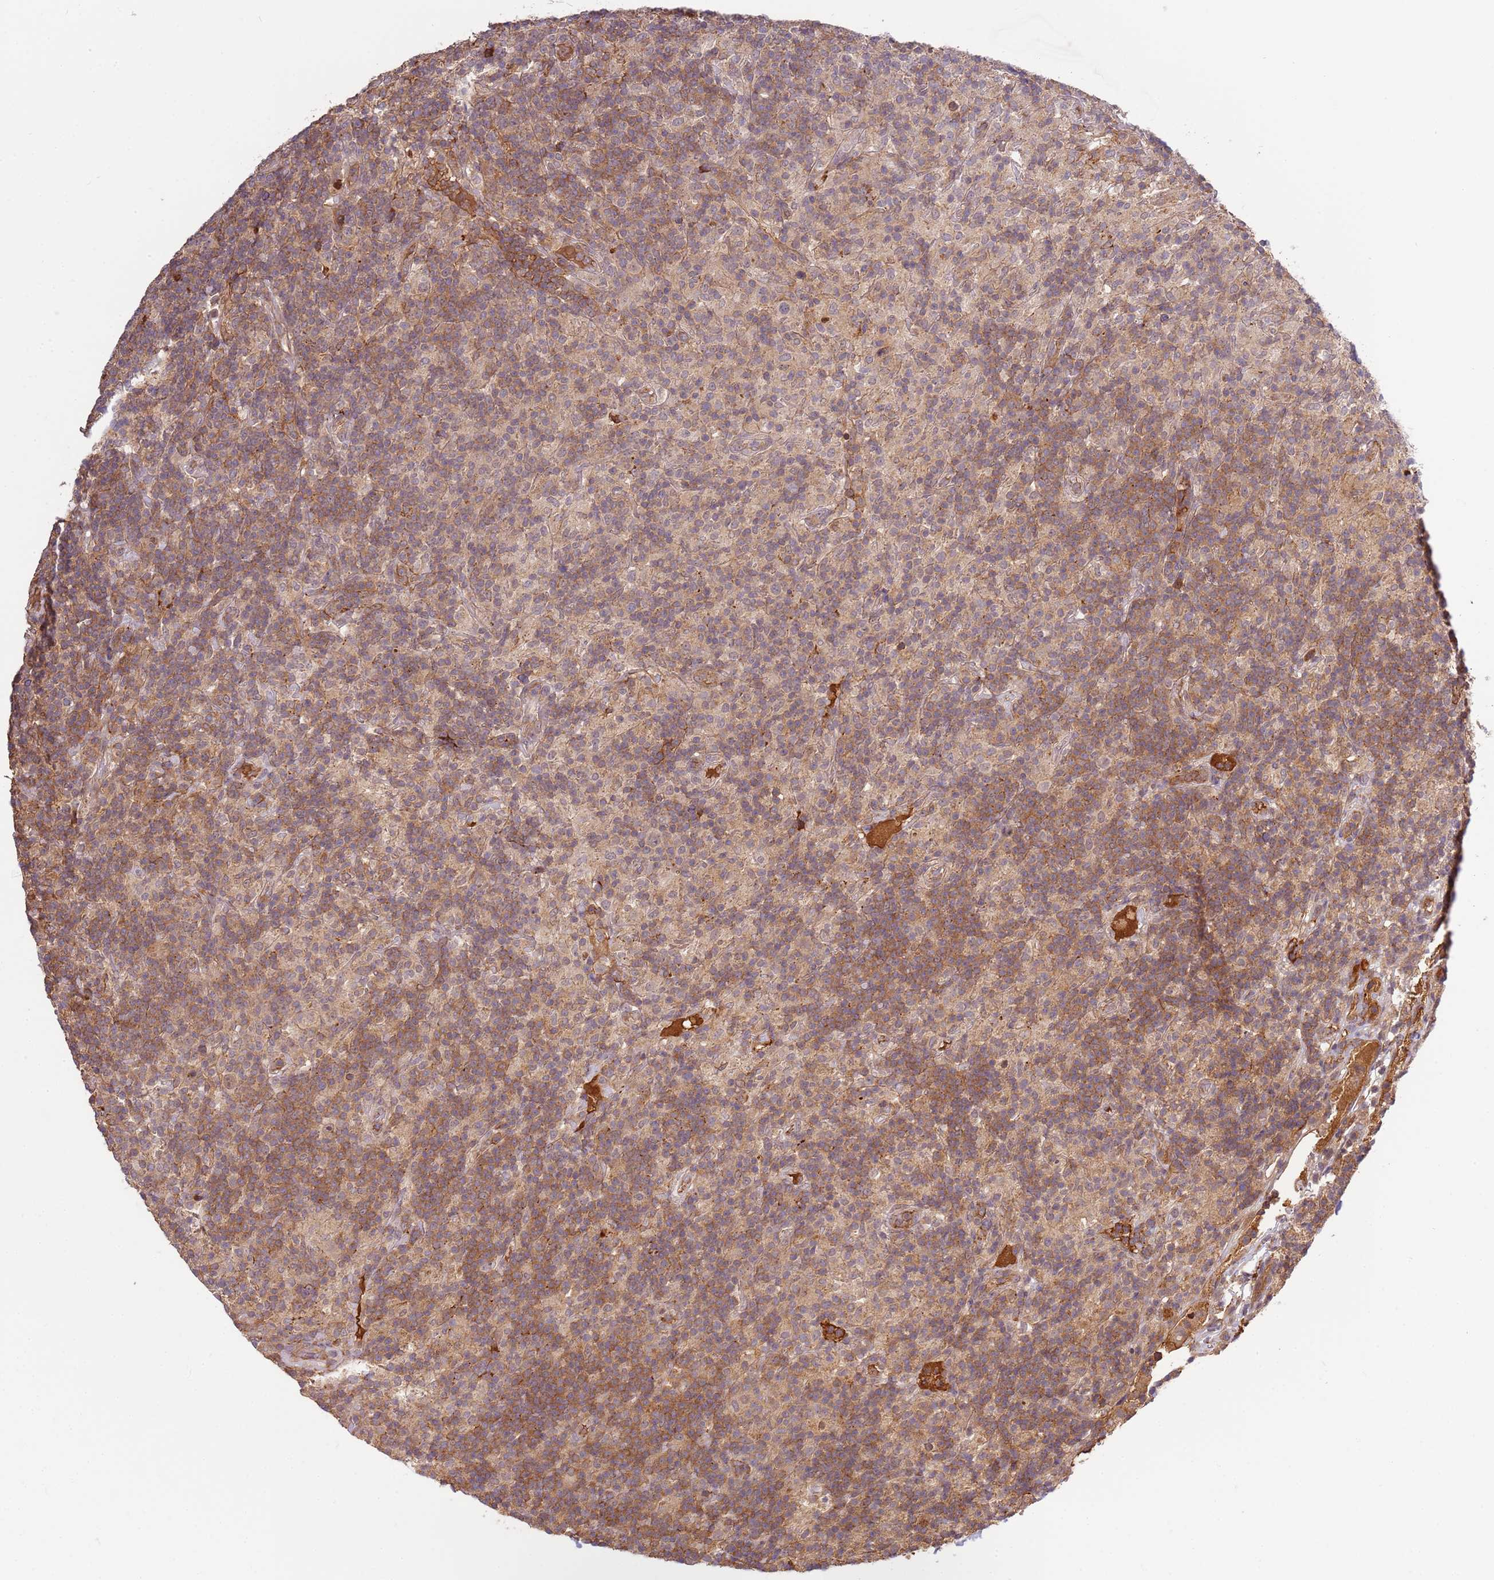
{"staining": {"intensity": "weak", "quantity": "<25%", "location": "cytoplasmic/membranous"}, "tissue": "lymphoma", "cell_type": "Tumor cells", "image_type": "cancer", "snomed": [{"axis": "morphology", "description": "Hodgkin's disease, NOS"}, {"axis": "topography", "description": "Lymph node"}], "caption": "There is no significant expression in tumor cells of Hodgkin's disease.", "gene": "ZNF624", "patient": {"sex": "male", "age": 70}}